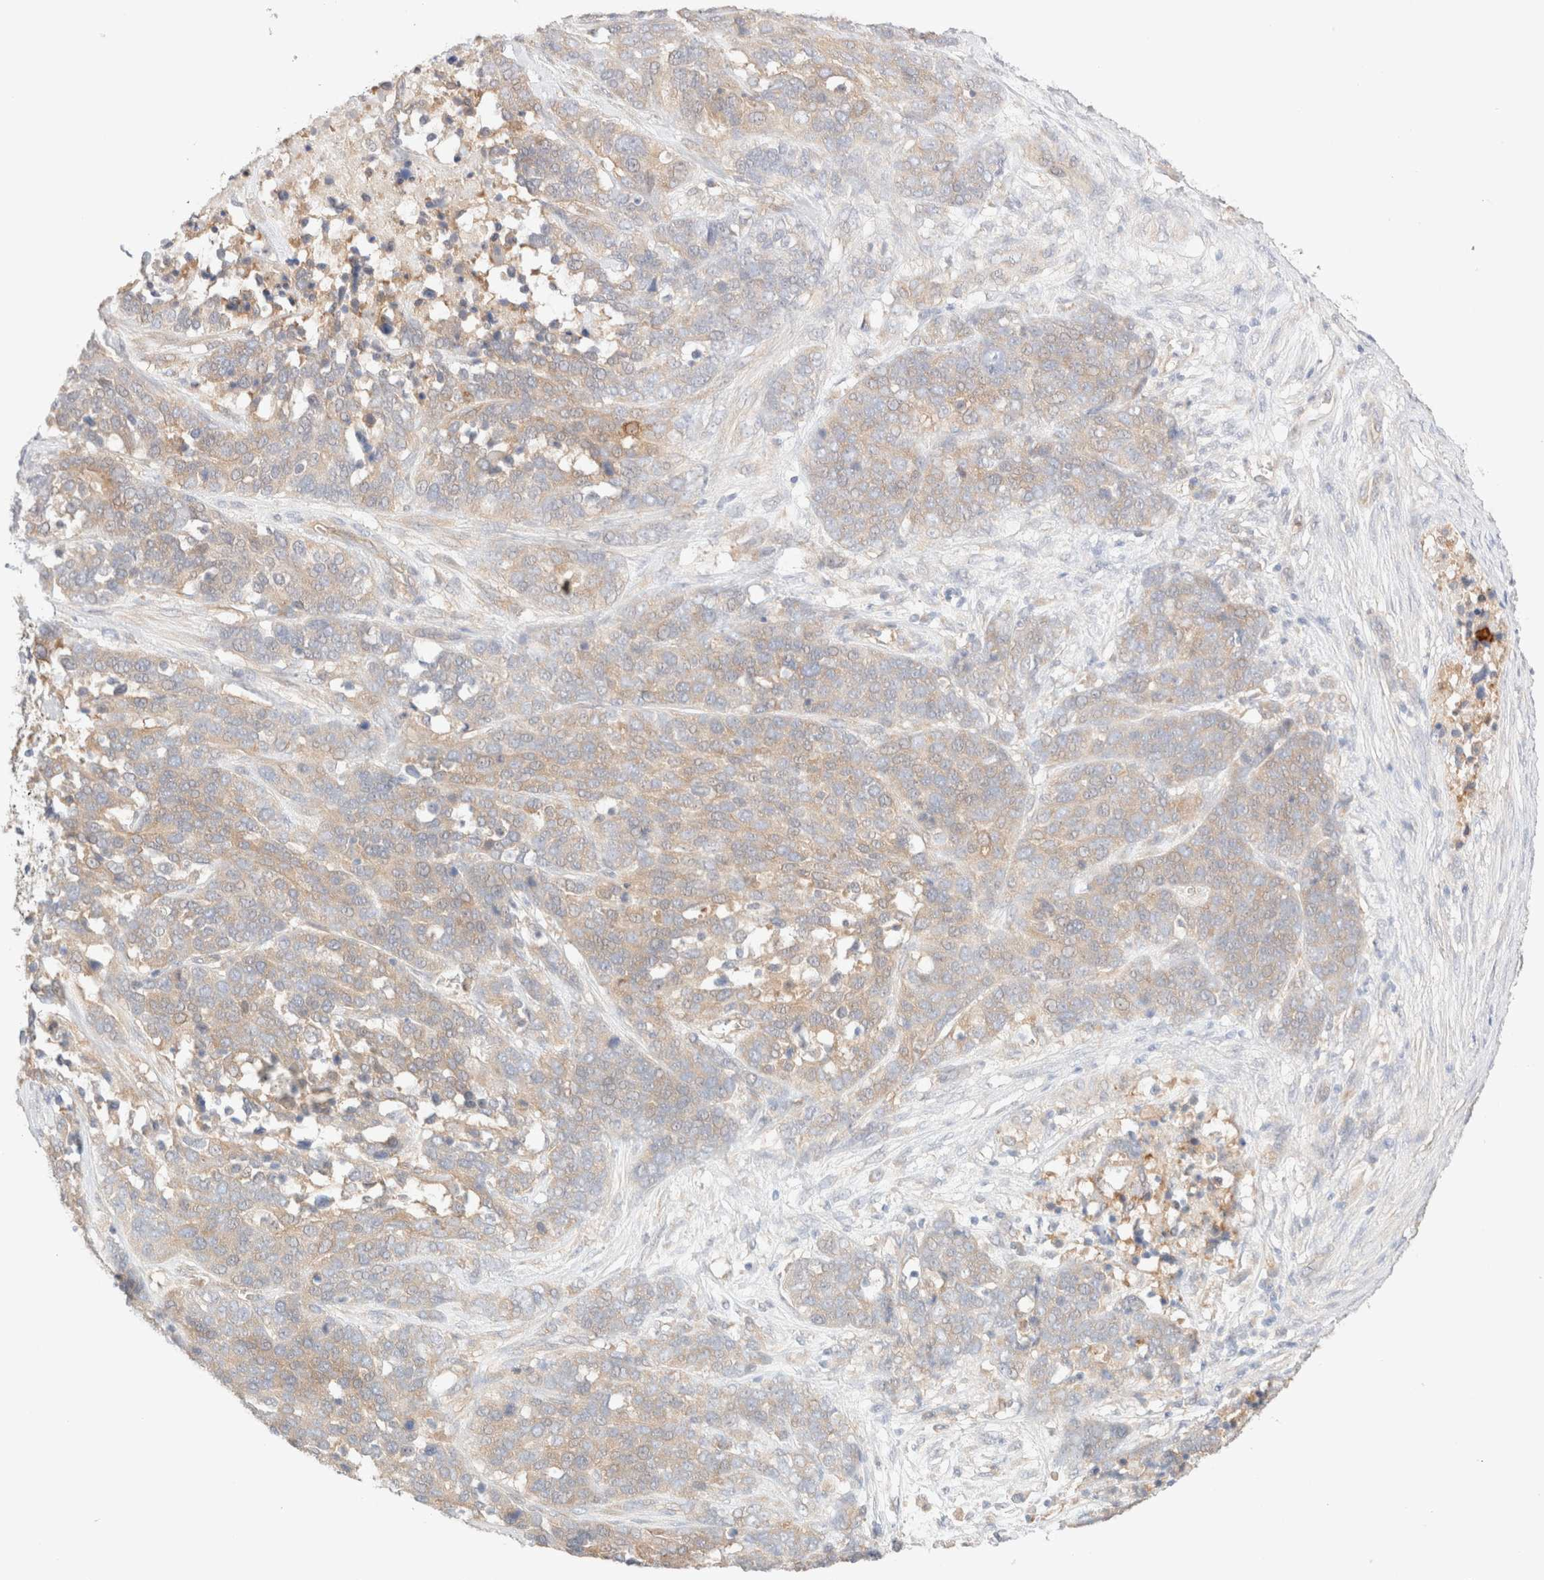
{"staining": {"intensity": "weak", "quantity": ">75%", "location": "cytoplasmic/membranous"}, "tissue": "ovarian cancer", "cell_type": "Tumor cells", "image_type": "cancer", "snomed": [{"axis": "morphology", "description": "Cystadenocarcinoma, serous, NOS"}, {"axis": "topography", "description": "Ovary"}], "caption": "Immunohistochemistry photomicrograph of human ovarian cancer (serous cystadenocarcinoma) stained for a protein (brown), which reveals low levels of weak cytoplasmic/membranous expression in about >75% of tumor cells.", "gene": "NIBAN2", "patient": {"sex": "female", "age": 44}}